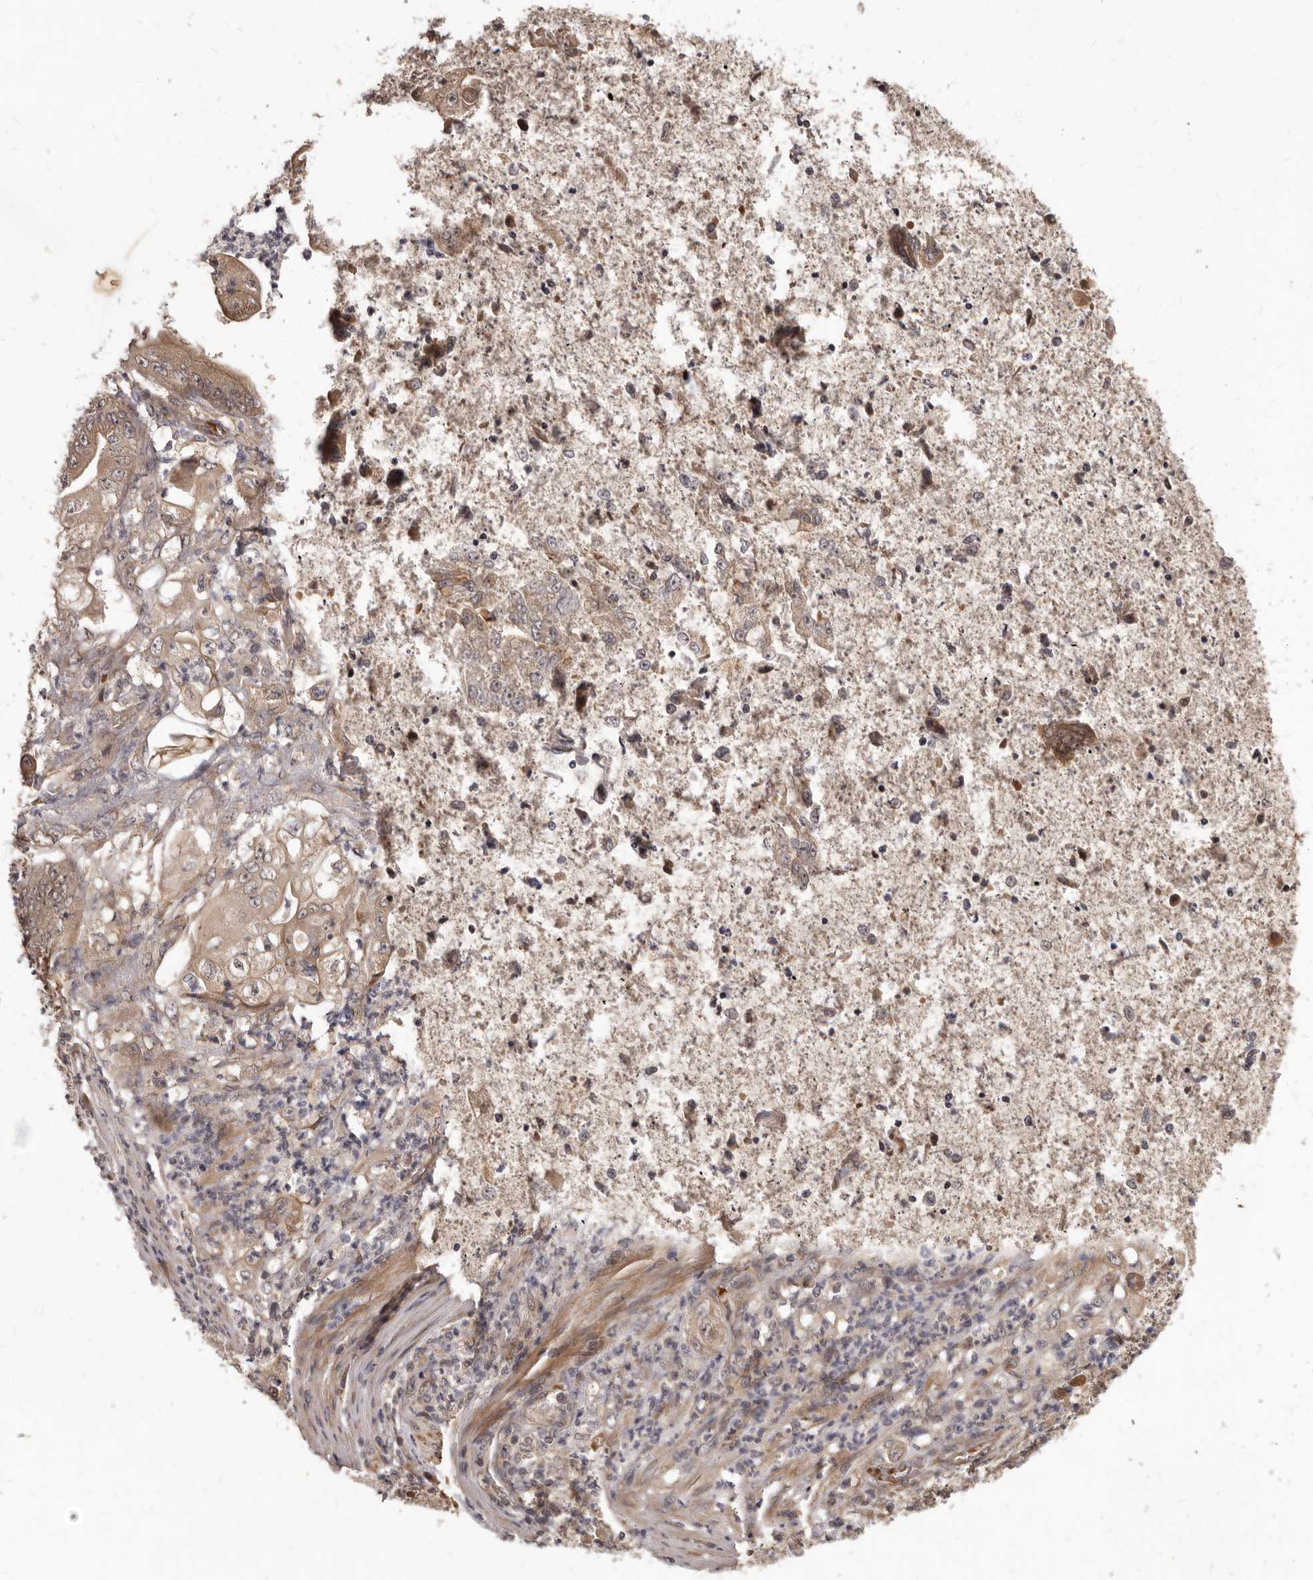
{"staining": {"intensity": "weak", "quantity": ">75%", "location": "cytoplasmic/membranous"}, "tissue": "stomach cancer", "cell_type": "Tumor cells", "image_type": "cancer", "snomed": [{"axis": "morphology", "description": "Adenocarcinoma, NOS"}, {"axis": "topography", "description": "Stomach"}], "caption": "Immunohistochemistry (IHC) (DAB) staining of stomach cancer exhibits weak cytoplasmic/membranous protein staining in approximately >75% of tumor cells.", "gene": "GABPB2", "patient": {"sex": "male", "age": 62}}